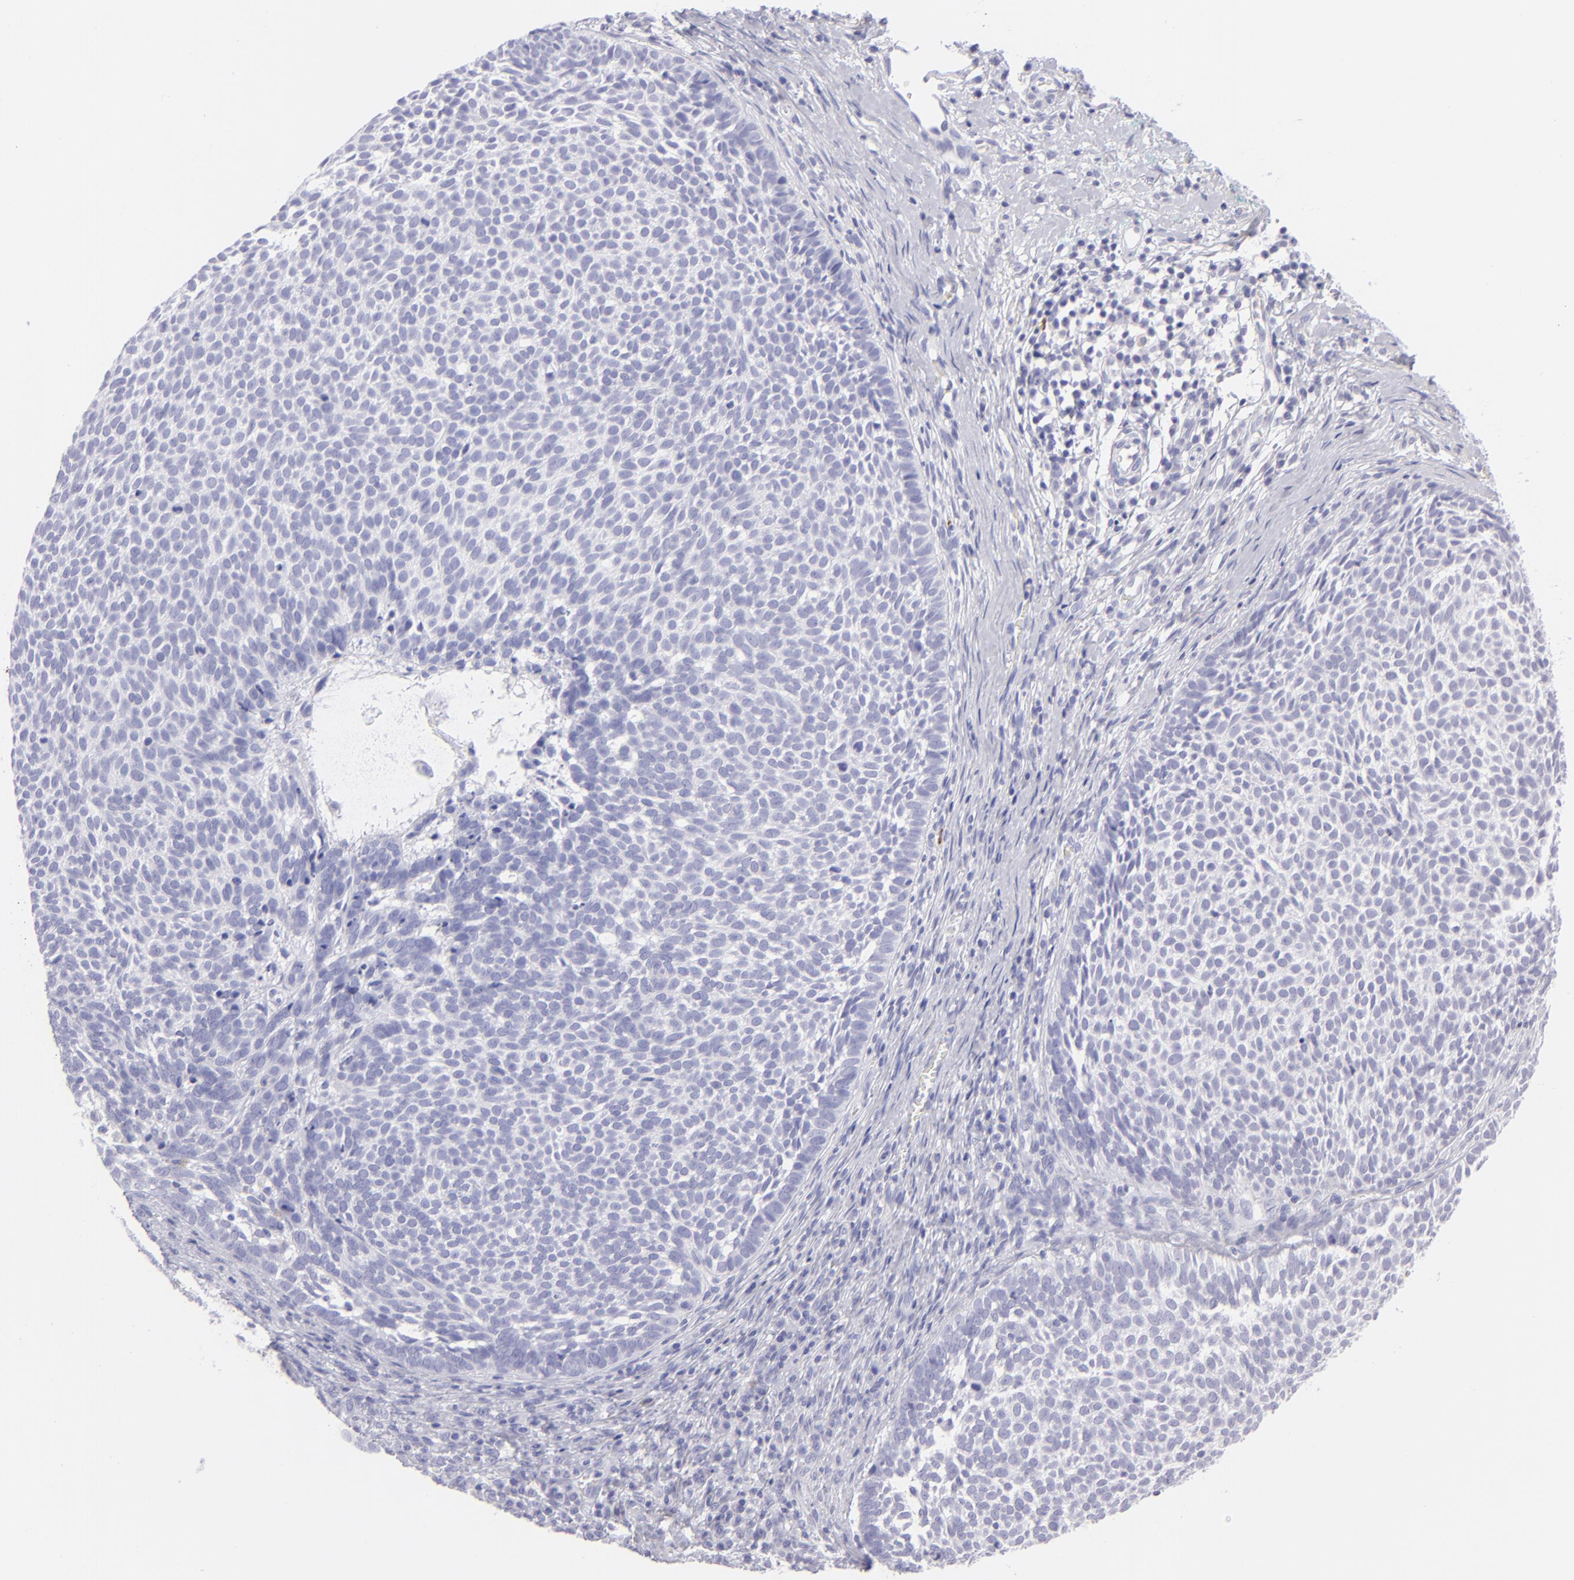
{"staining": {"intensity": "negative", "quantity": "none", "location": "none"}, "tissue": "skin cancer", "cell_type": "Tumor cells", "image_type": "cancer", "snomed": [{"axis": "morphology", "description": "Basal cell carcinoma"}, {"axis": "topography", "description": "Skin"}], "caption": "Immunohistochemical staining of human basal cell carcinoma (skin) demonstrates no significant expression in tumor cells. (Immunohistochemistry (ihc), brightfield microscopy, high magnification).", "gene": "SLC1A2", "patient": {"sex": "male", "age": 63}}